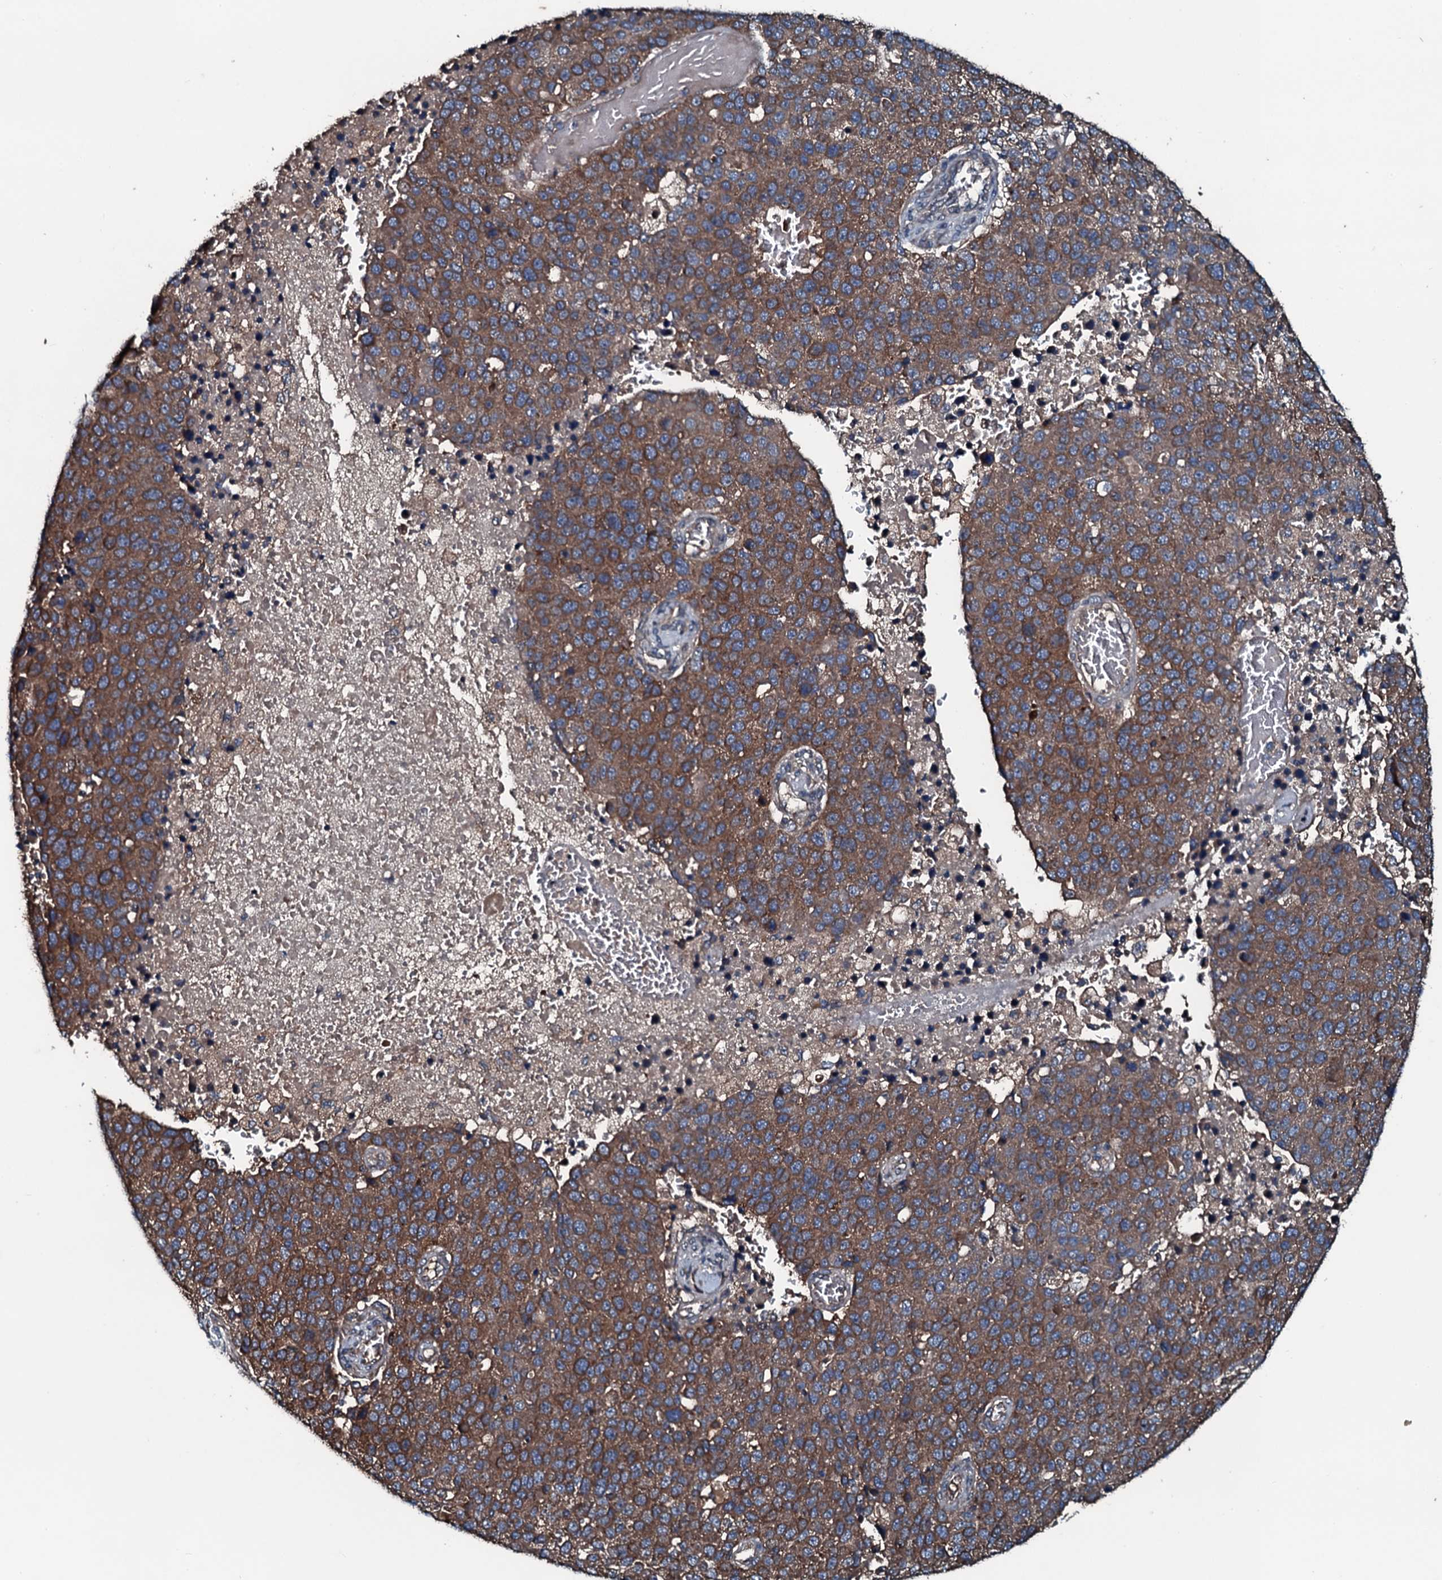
{"staining": {"intensity": "moderate", "quantity": ">75%", "location": "cytoplasmic/membranous"}, "tissue": "pancreatic cancer", "cell_type": "Tumor cells", "image_type": "cancer", "snomed": [{"axis": "morphology", "description": "Adenocarcinoma, NOS"}, {"axis": "topography", "description": "Pancreas"}], "caption": "This photomicrograph exhibits immunohistochemistry (IHC) staining of human adenocarcinoma (pancreatic), with medium moderate cytoplasmic/membranous staining in about >75% of tumor cells.", "gene": "AARS1", "patient": {"sex": "female", "age": 61}}